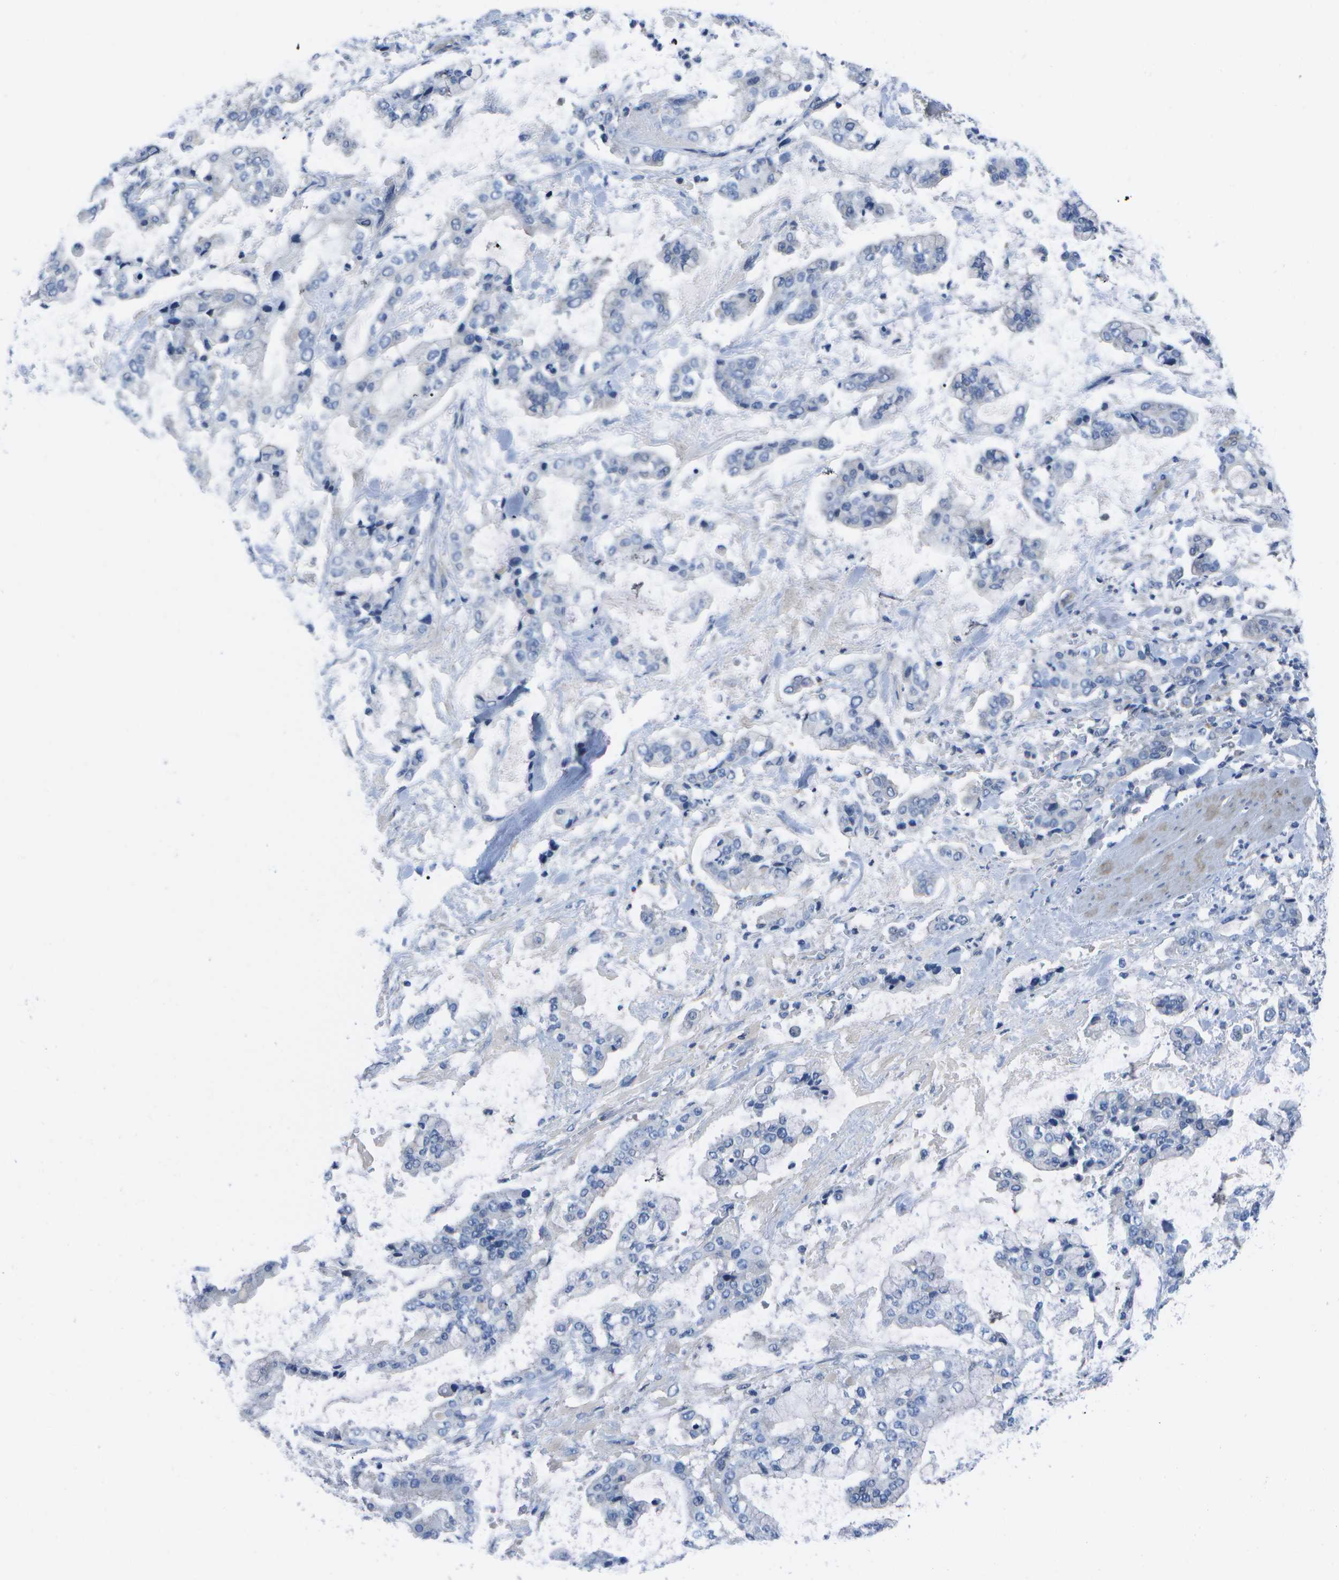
{"staining": {"intensity": "negative", "quantity": "none", "location": "none"}, "tissue": "stomach cancer", "cell_type": "Tumor cells", "image_type": "cancer", "snomed": [{"axis": "morphology", "description": "Normal tissue, NOS"}, {"axis": "morphology", "description": "Adenocarcinoma, NOS"}, {"axis": "topography", "description": "Stomach, upper"}, {"axis": "topography", "description": "Stomach"}], "caption": "IHC micrograph of human stomach adenocarcinoma stained for a protein (brown), which reveals no positivity in tumor cells.", "gene": "DCT", "patient": {"sex": "male", "age": 76}}